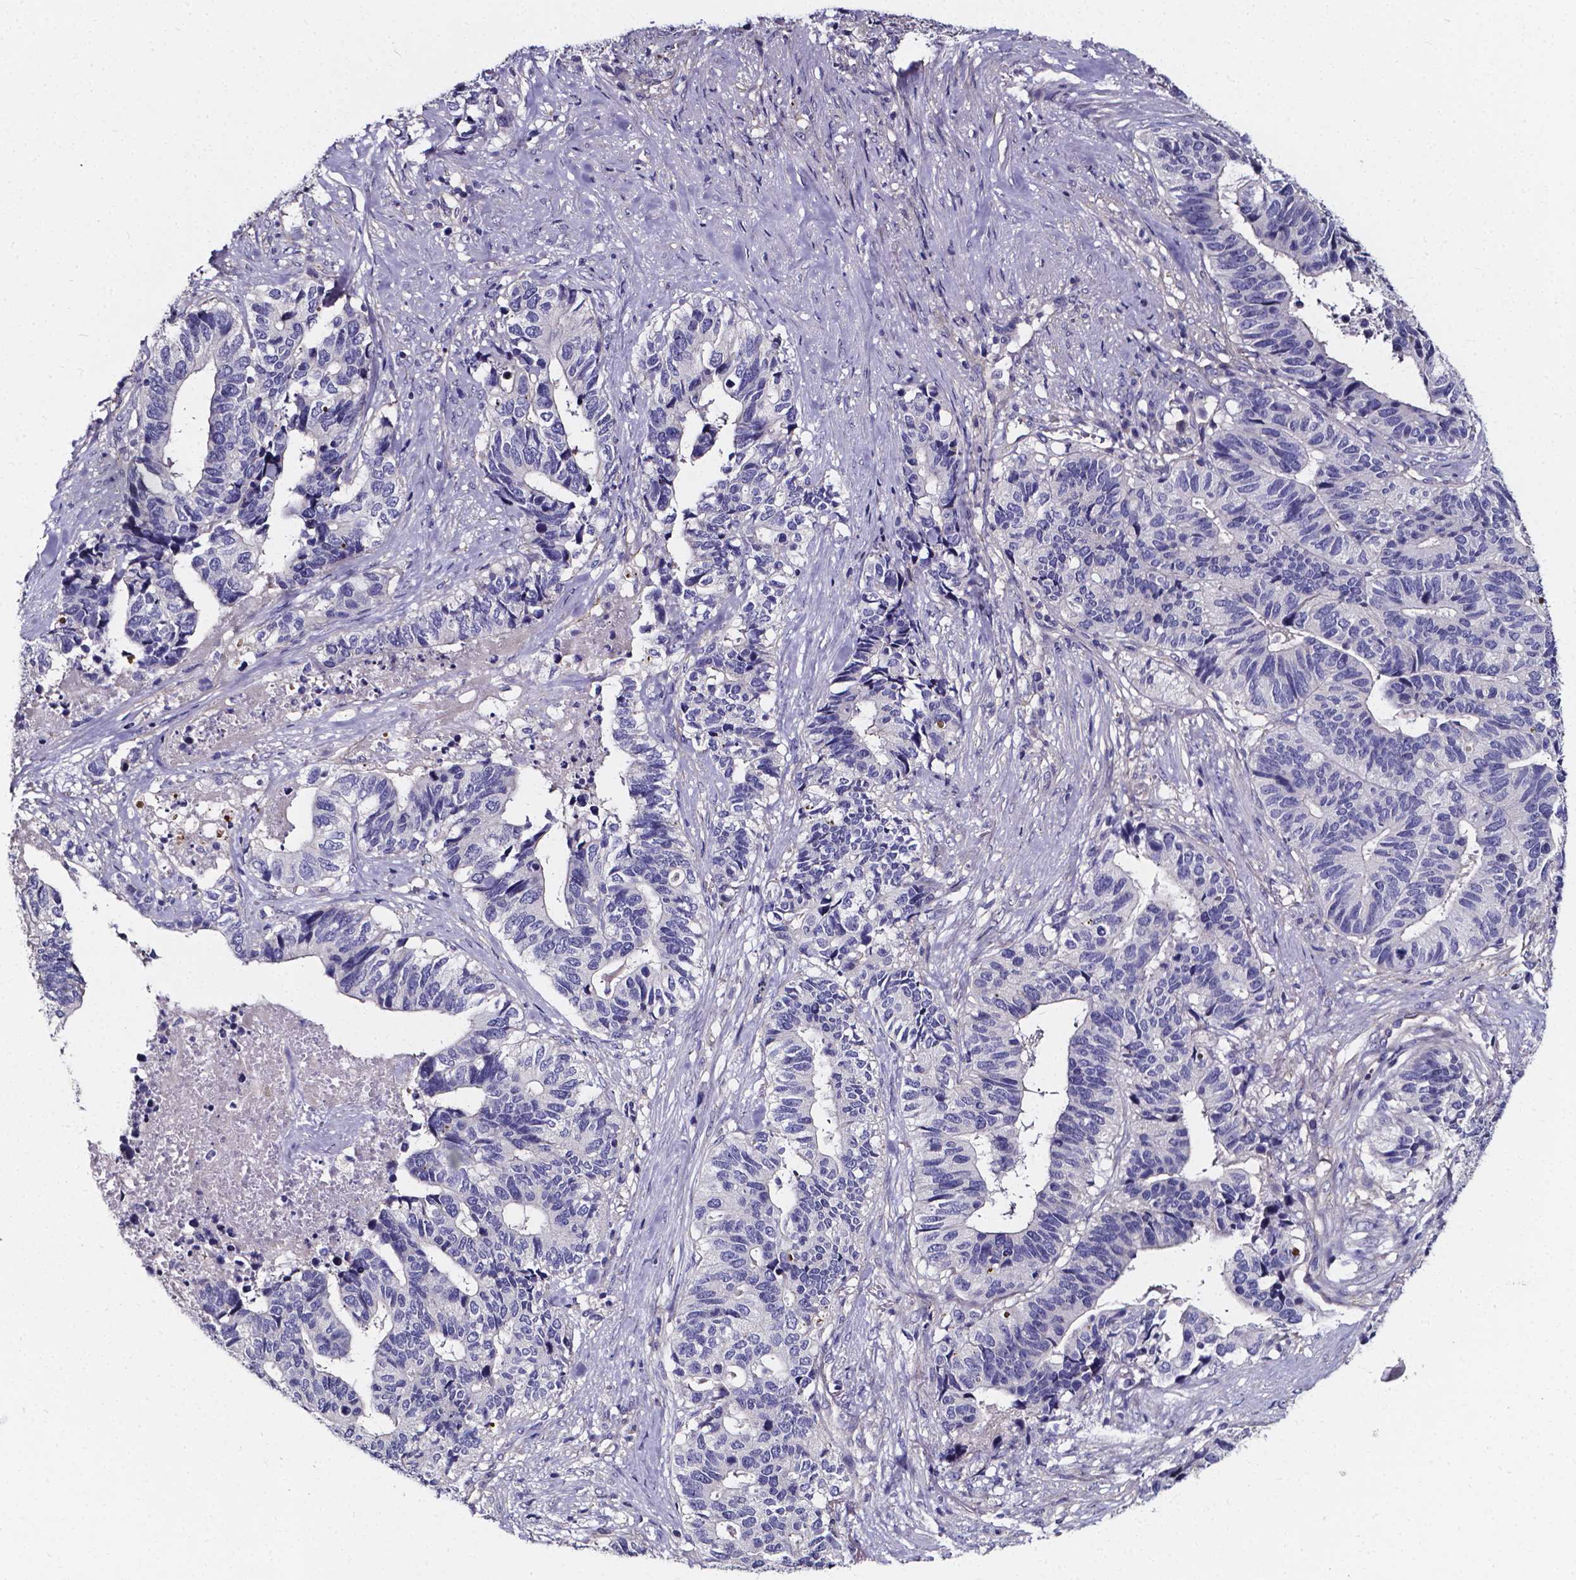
{"staining": {"intensity": "negative", "quantity": "none", "location": "none"}, "tissue": "stomach cancer", "cell_type": "Tumor cells", "image_type": "cancer", "snomed": [{"axis": "morphology", "description": "Adenocarcinoma, NOS"}, {"axis": "topography", "description": "Stomach, upper"}], "caption": "Immunohistochemistry photomicrograph of neoplastic tissue: adenocarcinoma (stomach) stained with DAB displays no significant protein staining in tumor cells.", "gene": "CACNG8", "patient": {"sex": "female", "age": 67}}